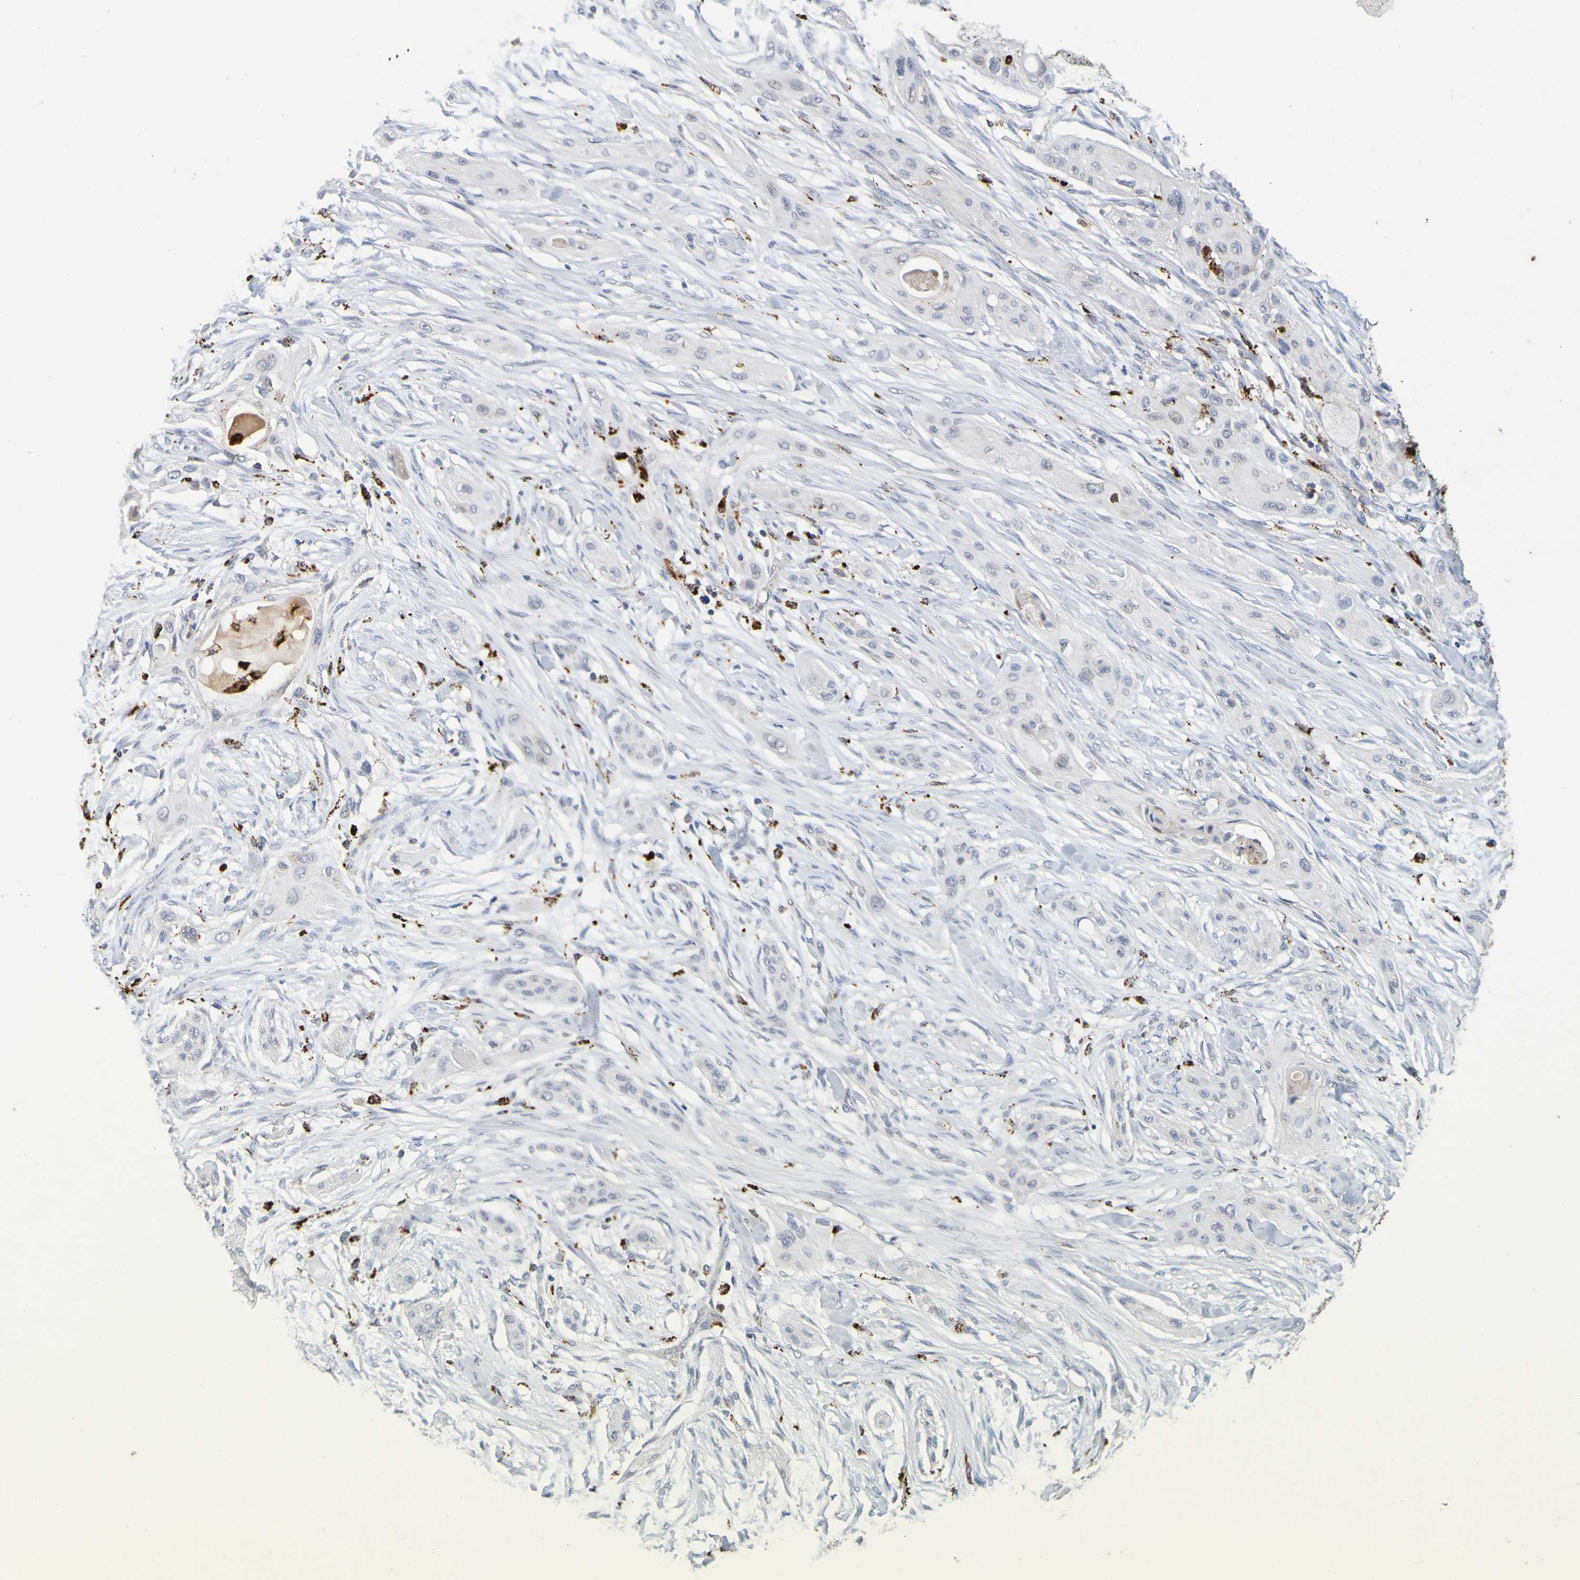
{"staining": {"intensity": "negative", "quantity": "none", "location": "none"}, "tissue": "lung cancer", "cell_type": "Tumor cells", "image_type": "cancer", "snomed": [{"axis": "morphology", "description": "Squamous cell carcinoma, NOS"}, {"axis": "topography", "description": "Lung"}], "caption": "Immunohistochemistry photomicrograph of neoplastic tissue: squamous cell carcinoma (lung) stained with DAB demonstrates no significant protein expression in tumor cells.", "gene": "TPH1", "patient": {"sex": "female", "age": 47}}